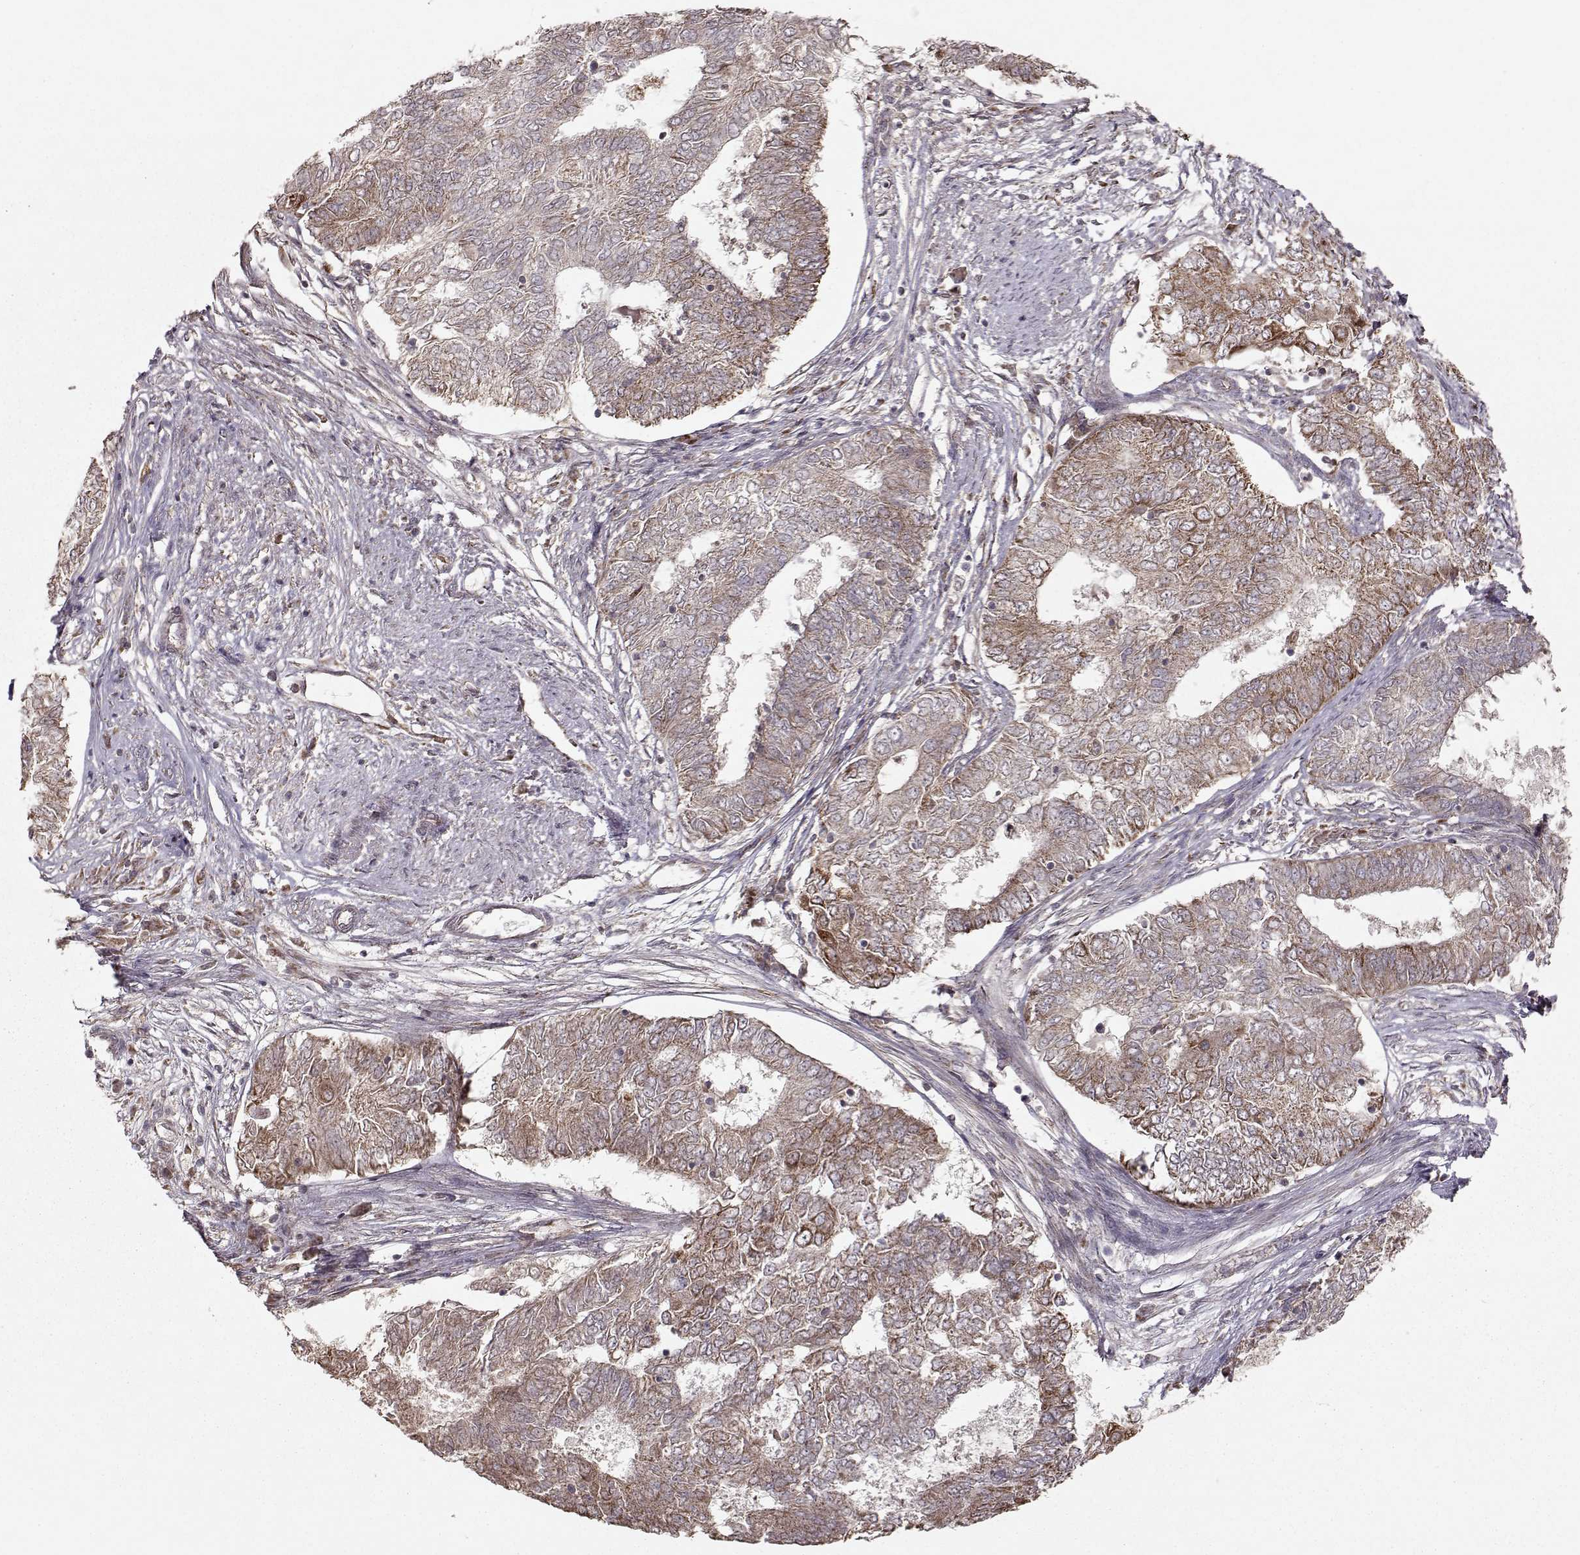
{"staining": {"intensity": "moderate", "quantity": ">75%", "location": "cytoplasmic/membranous"}, "tissue": "endometrial cancer", "cell_type": "Tumor cells", "image_type": "cancer", "snomed": [{"axis": "morphology", "description": "Adenocarcinoma, NOS"}, {"axis": "topography", "description": "Endometrium"}], "caption": "An immunohistochemistry (IHC) photomicrograph of neoplastic tissue is shown. Protein staining in brown highlights moderate cytoplasmic/membranous positivity in endometrial adenocarcinoma within tumor cells.", "gene": "CMTM3", "patient": {"sex": "female", "age": 62}}